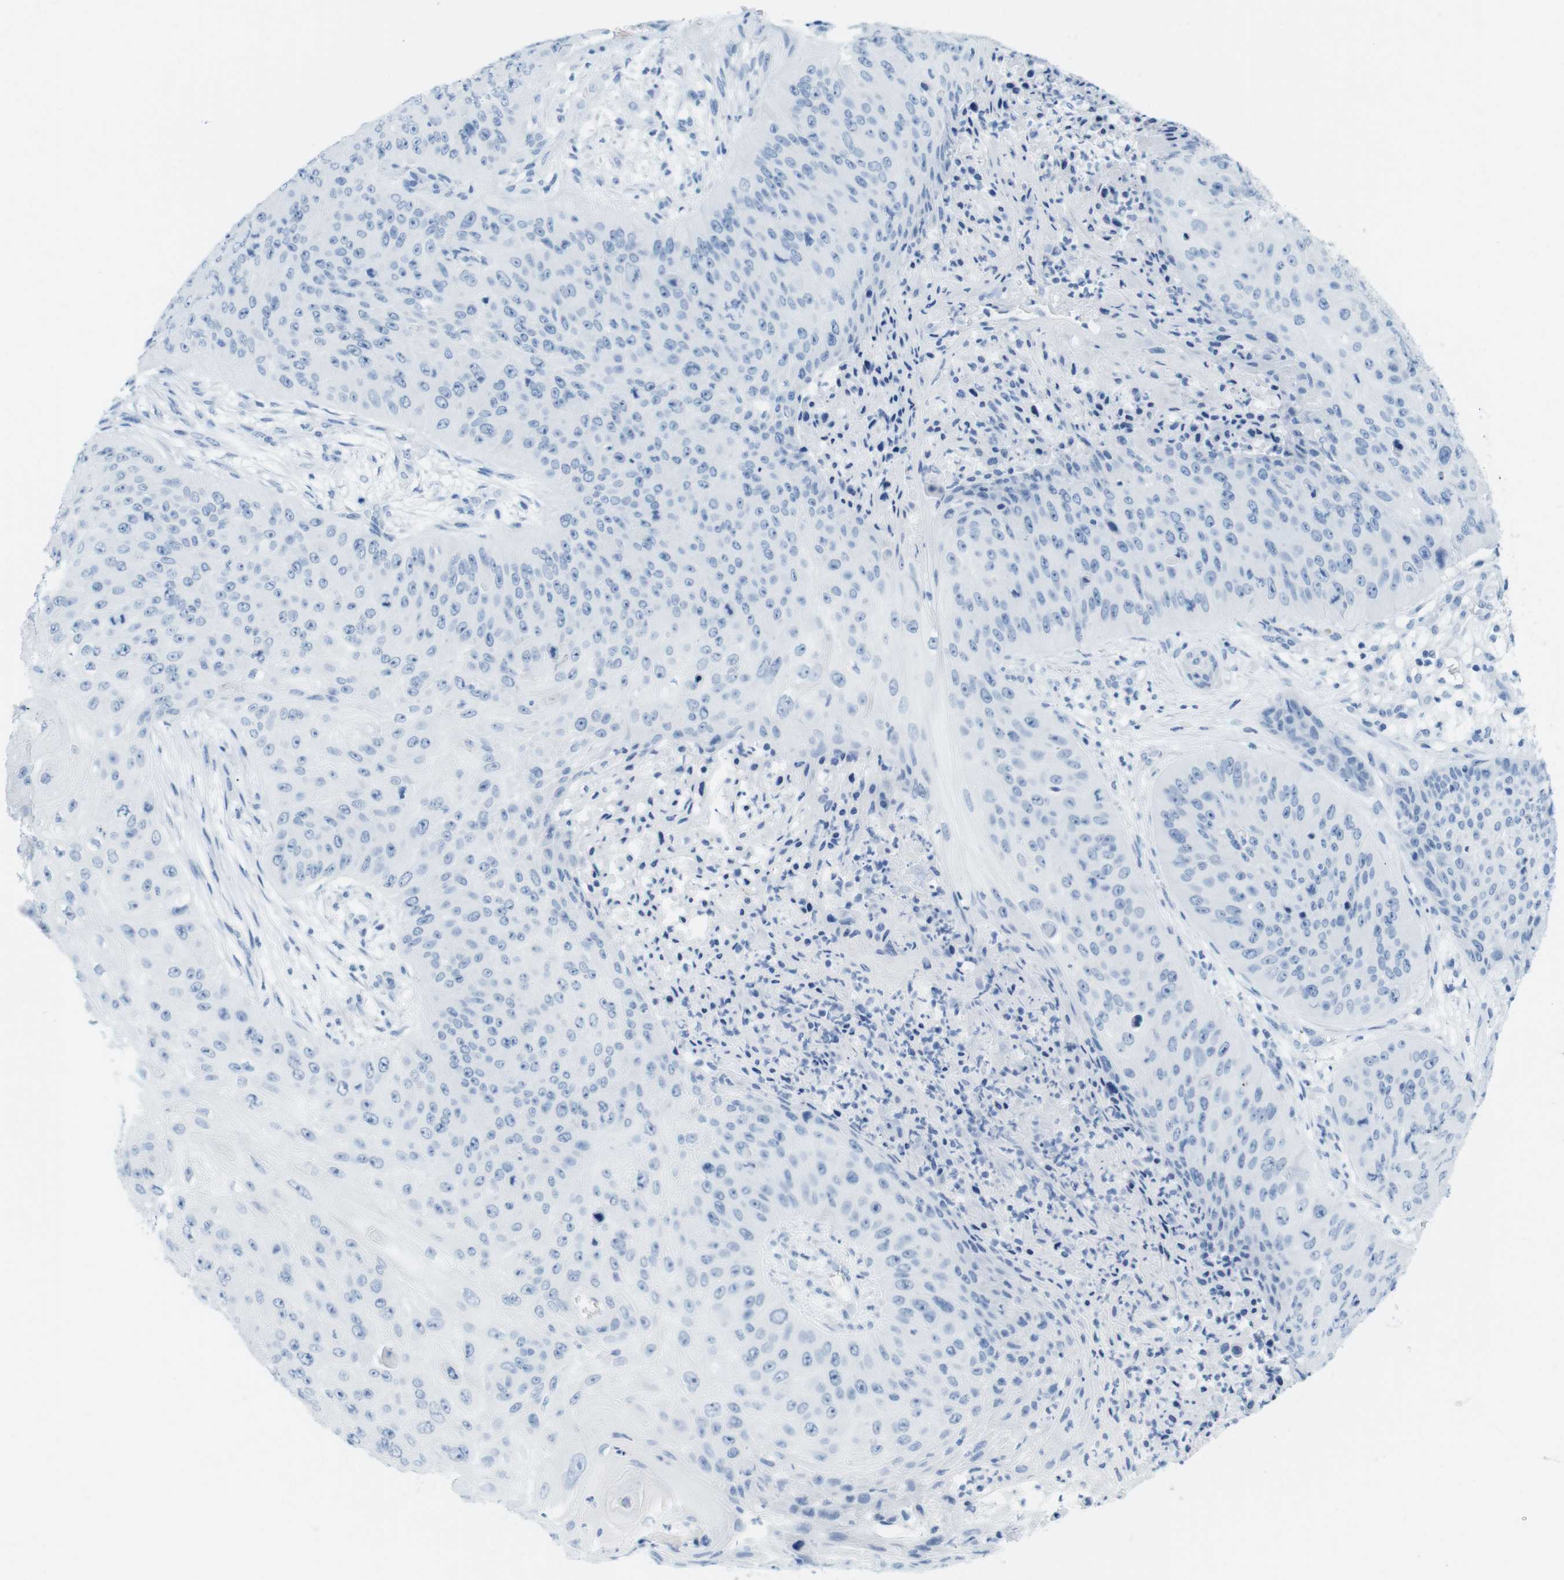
{"staining": {"intensity": "negative", "quantity": "none", "location": "none"}, "tissue": "skin cancer", "cell_type": "Tumor cells", "image_type": "cancer", "snomed": [{"axis": "morphology", "description": "Squamous cell carcinoma, NOS"}, {"axis": "topography", "description": "Skin"}], "caption": "IHC photomicrograph of skin cancer (squamous cell carcinoma) stained for a protein (brown), which demonstrates no staining in tumor cells.", "gene": "TNNT2", "patient": {"sex": "female", "age": 80}}